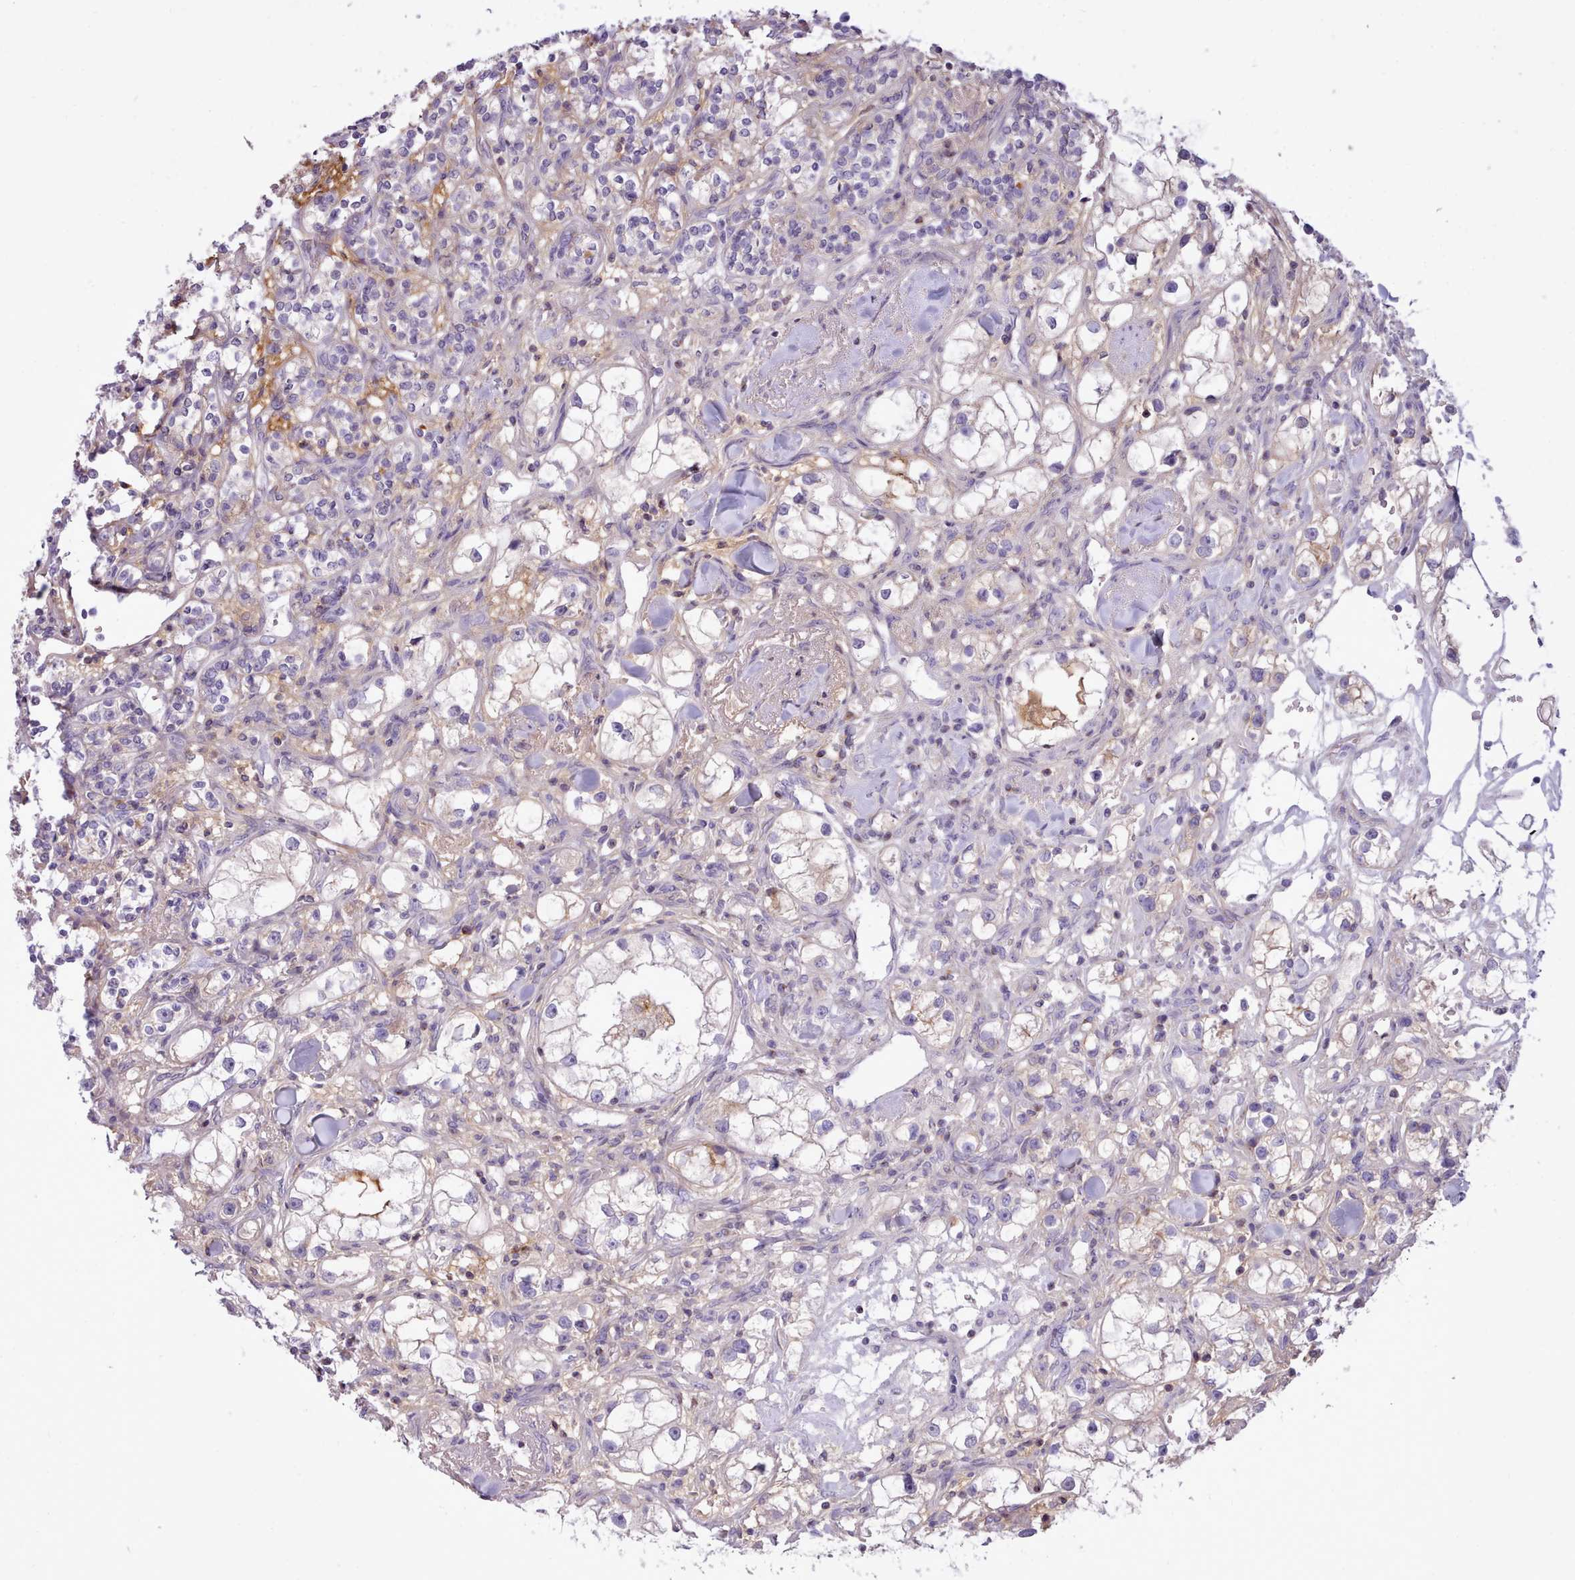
{"staining": {"intensity": "negative", "quantity": "none", "location": "none"}, "tissue": "renal cancer", "cell_type": "Tumor cells", "image_type": "cancer", "snomed": [{"axis": "morphology", "description": "Adenocarcinoma, NOS"}, {"axis": "topography", "description": "Kidney"}], "caption": "Immunohistochemical staining of human renal adenocarcinoma demonstrates no significant staining in tumor cells.", "gene": "CYP2A13", "patient": {"sex": "male", "age": 77}}